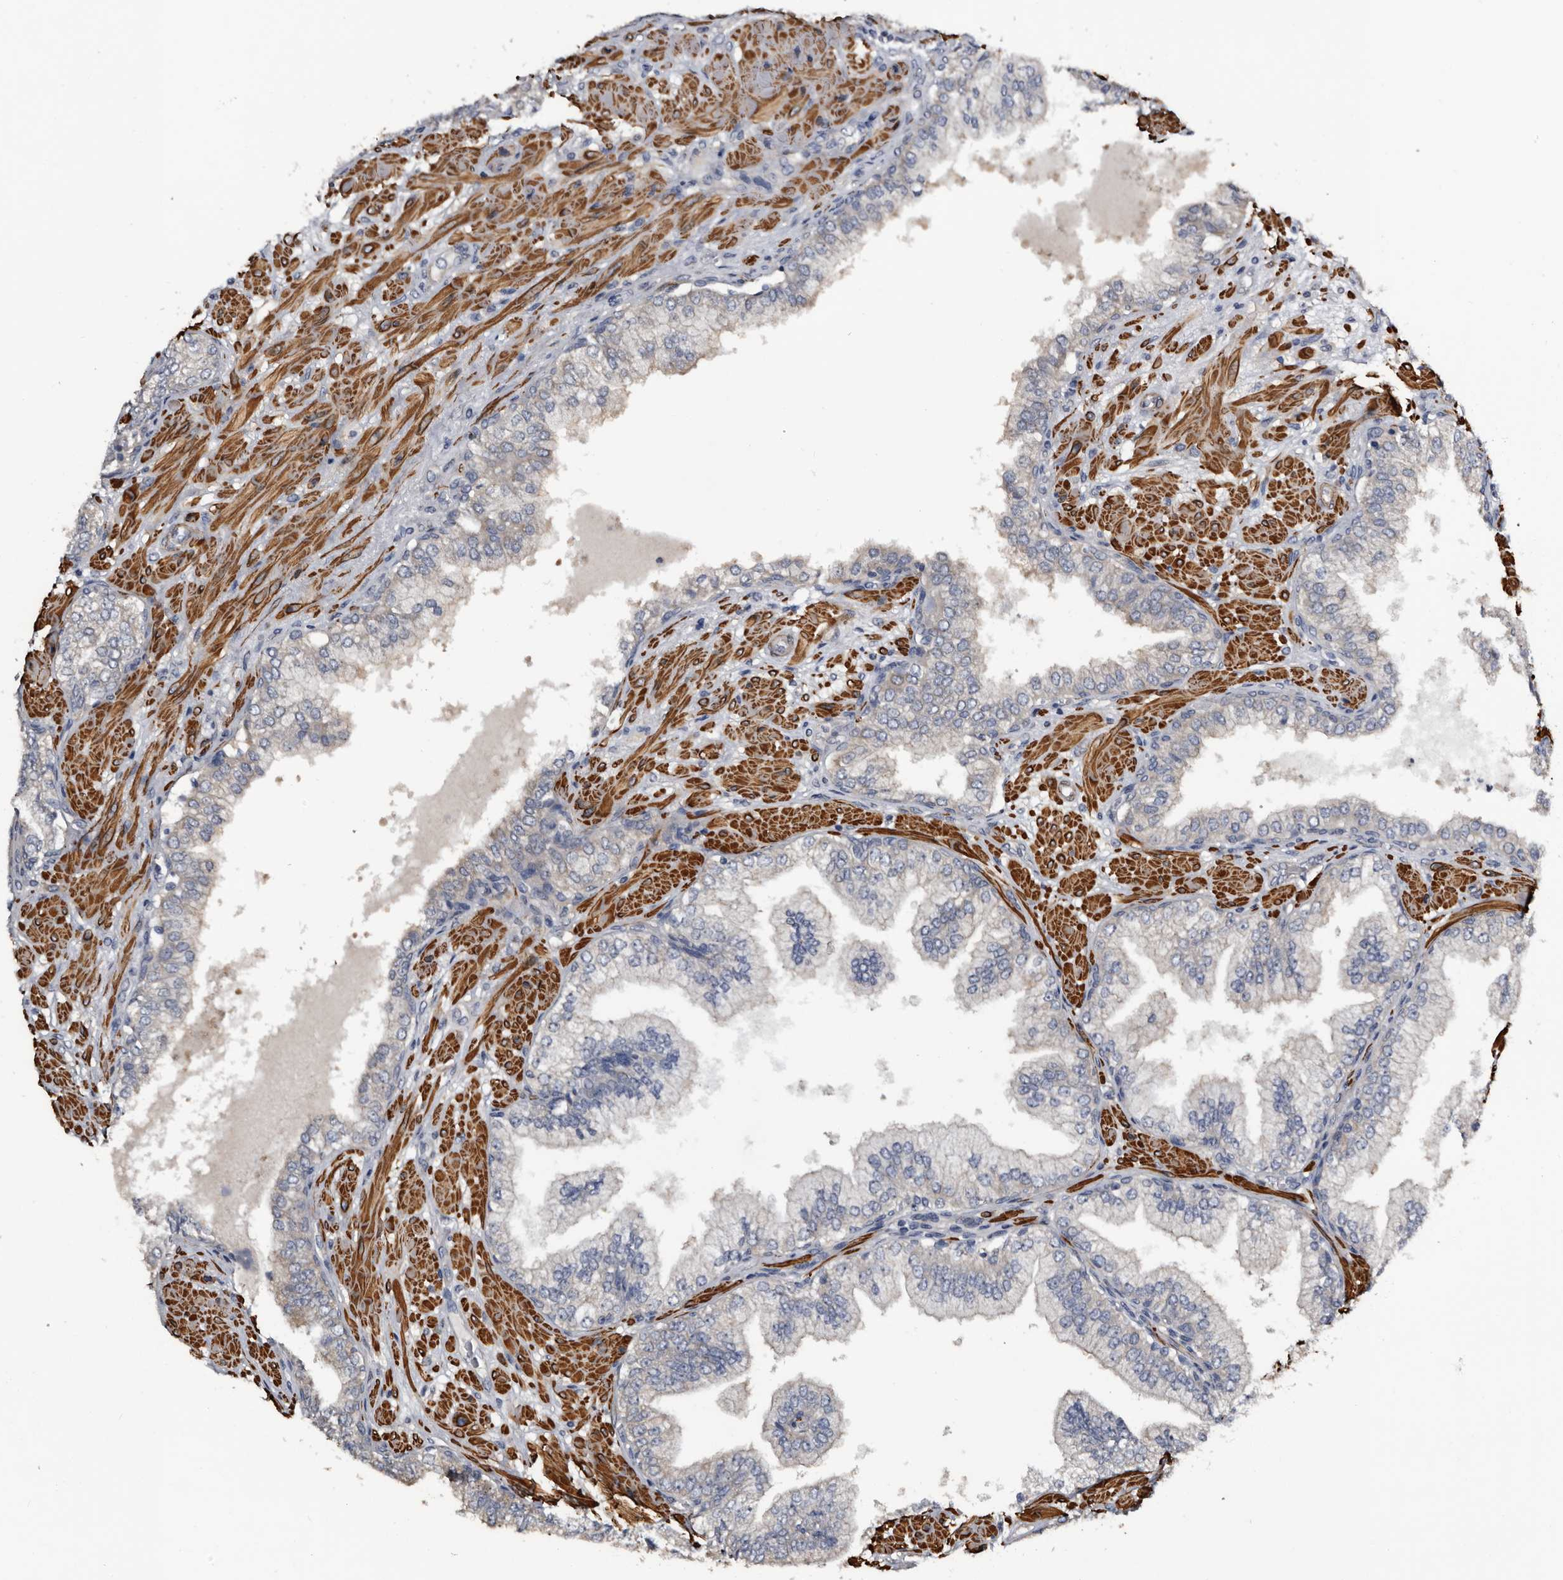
{"staining": {"intensity": "weak", "quantity": "<25%", "location": "cytoplasmic/membranous"}, "tissue": "prostate cancer", "cell_type": "Tumor cells", "image_type": "cancer", "snomed": [{"axis": "morphology", "description": "Adenocarcinoma, High grade"}, {"axis": "topography", "description": "Prostate"}], "caption": "Immunohistochemistry of prostate cancer demonstrates no expression in tumor cells.", "gene": "IARS1", "patient": {"sex": "male", "age": 59}}